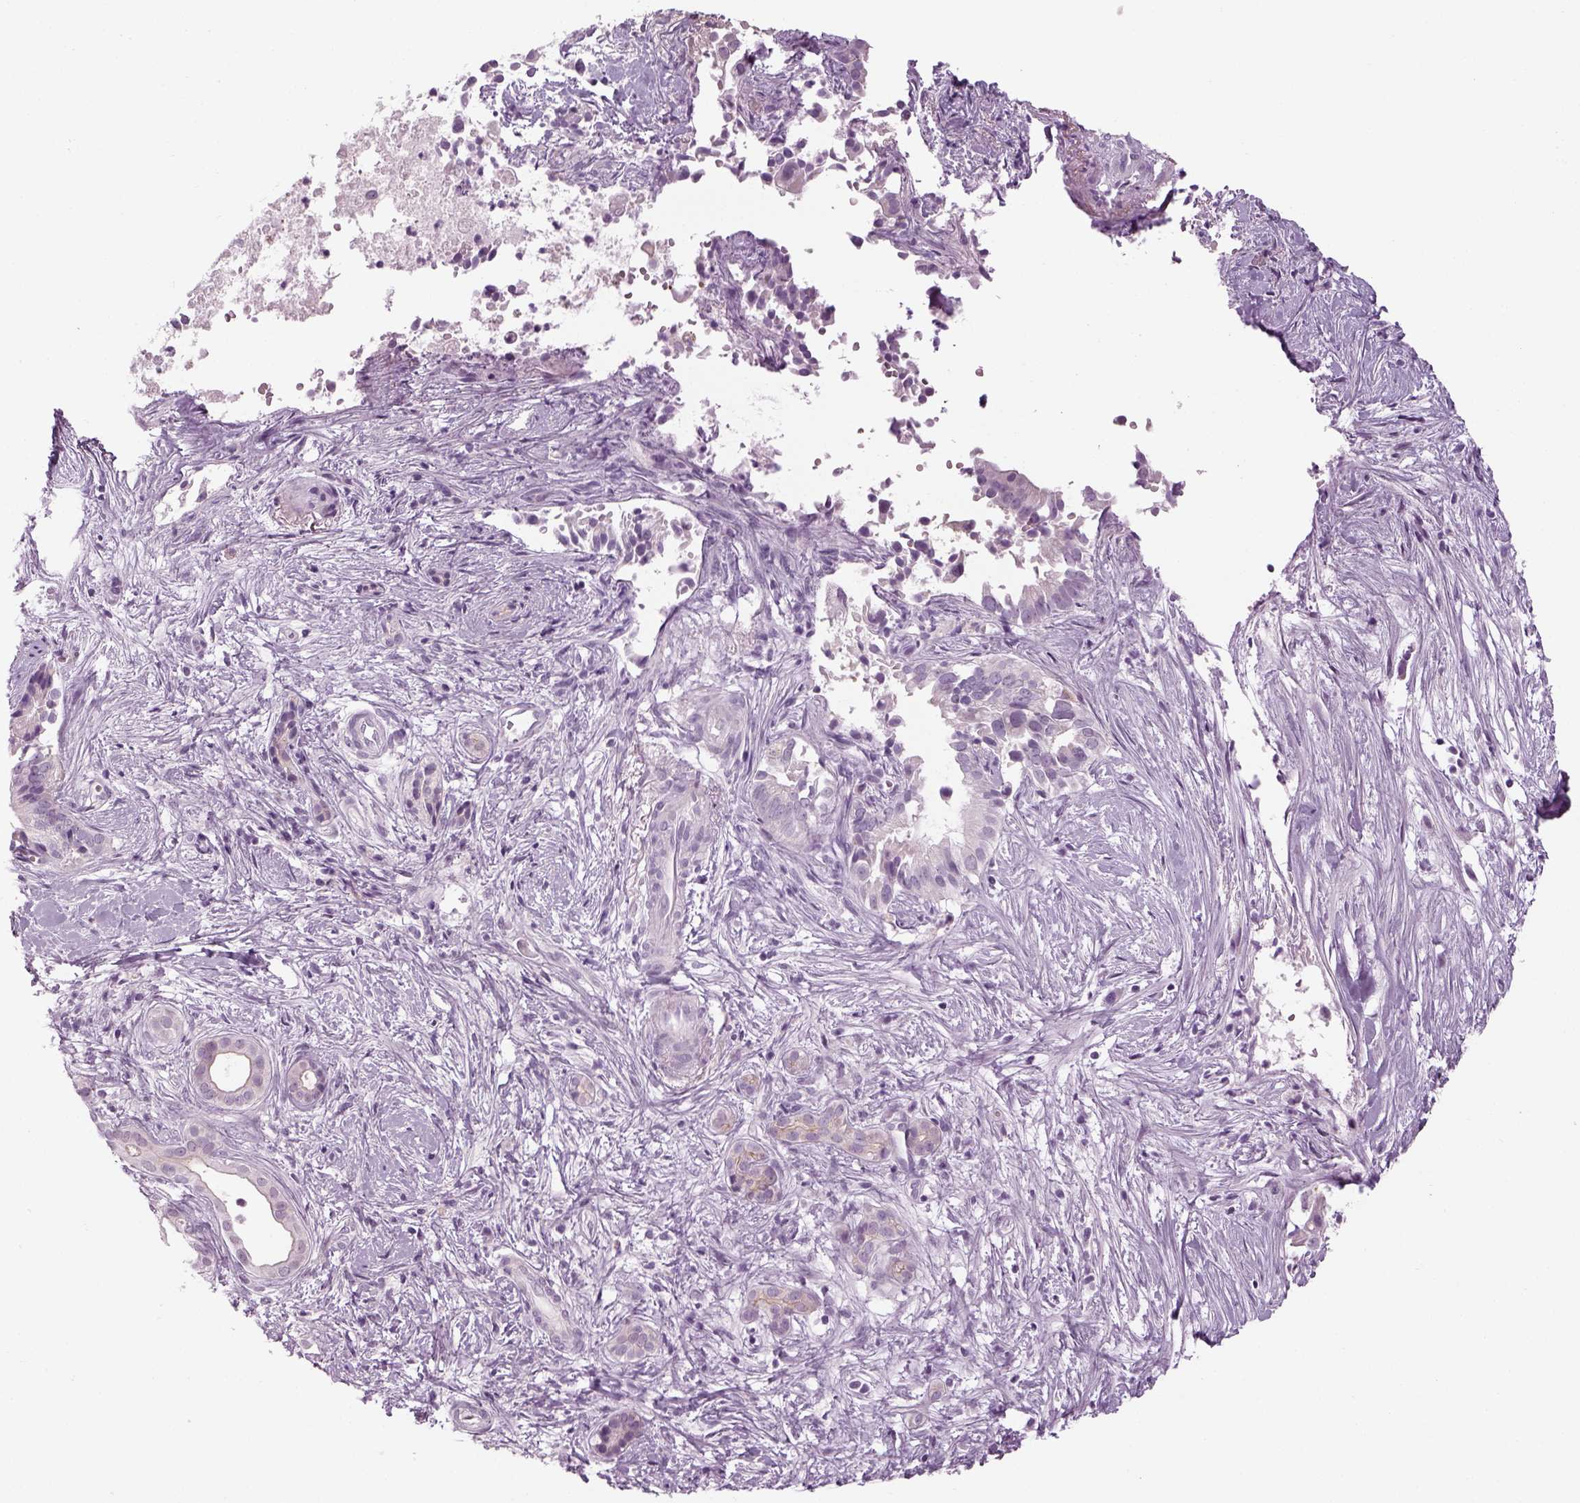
{"staining": {"intensity": "negative", "quantity": "none", "location": "none"}, "tissue": "pancreatic cancer", "cell_type": "Tumor cells", "image_type": "cancer", "snomed": [{"axis": "morphology", "description": "Adenocarcinoma, NOS"}, {"axis": "topography", "description": "Pancreas"}], "caption": "IHC of human pancreatic adenocarcinoma displays no expression in tumor cells.", "gene": "LRRIQ3", "patient": {"sex": "male", "age": 61}}